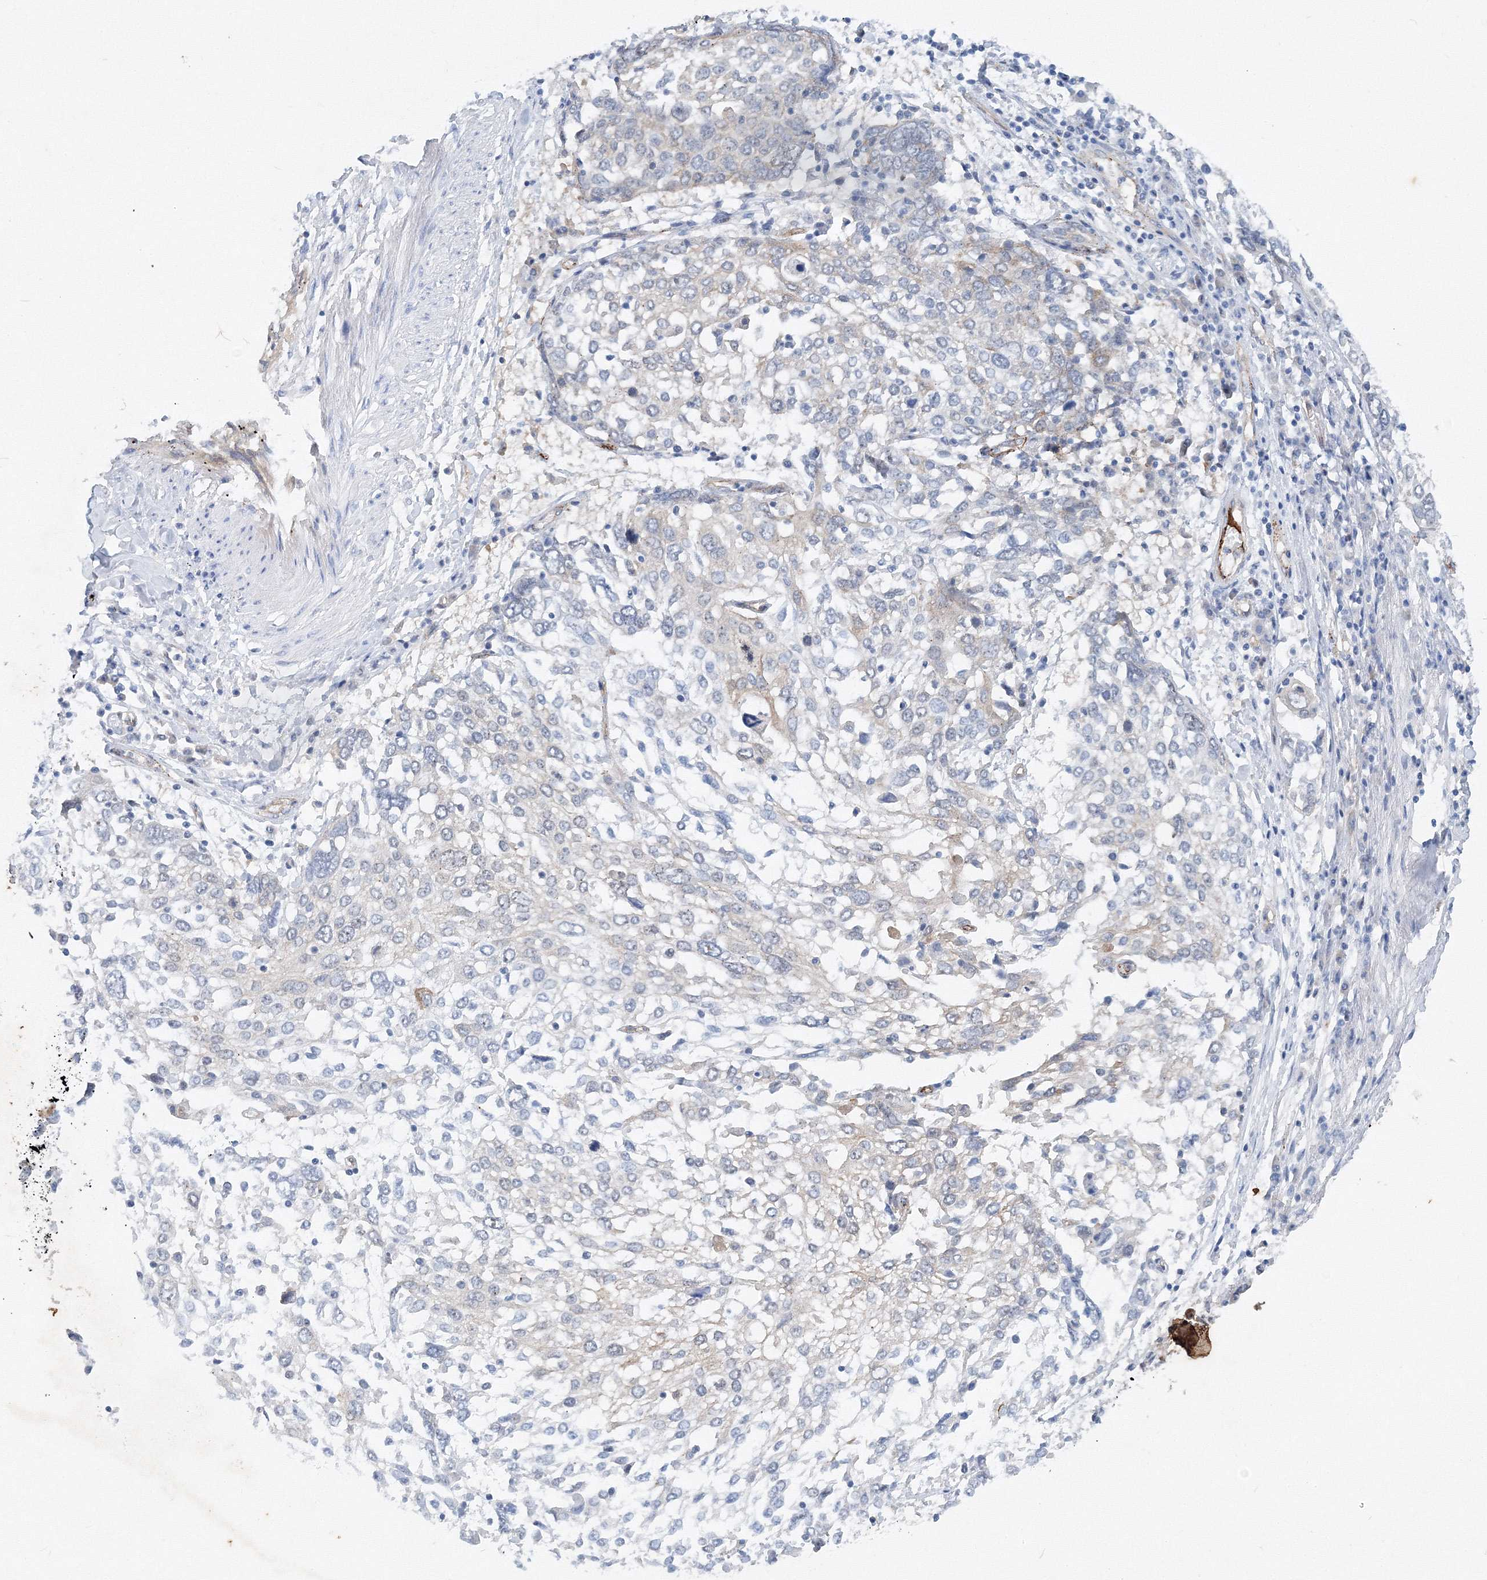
{"staining": {"intensity": "negative", "quantity": "none", "location": "none"}, "tissue": "lung cancer", "cell_type": "Tumor cells", "image_type": "cancer", "snomed": [{"axis": "morphology", "description": "Squamous cell carcinoma, NOS"}, {"axis": "topography", "description": "Lung"}], "caption": "Tumor cells are negative for brown protein staining in squamous cell carcinoma (lung). (Immunohistochemistry (ihc), brightfield microscopy, high magnification).", "gene": "TANC1", "patient": {"sex": "male", "age": 65}}